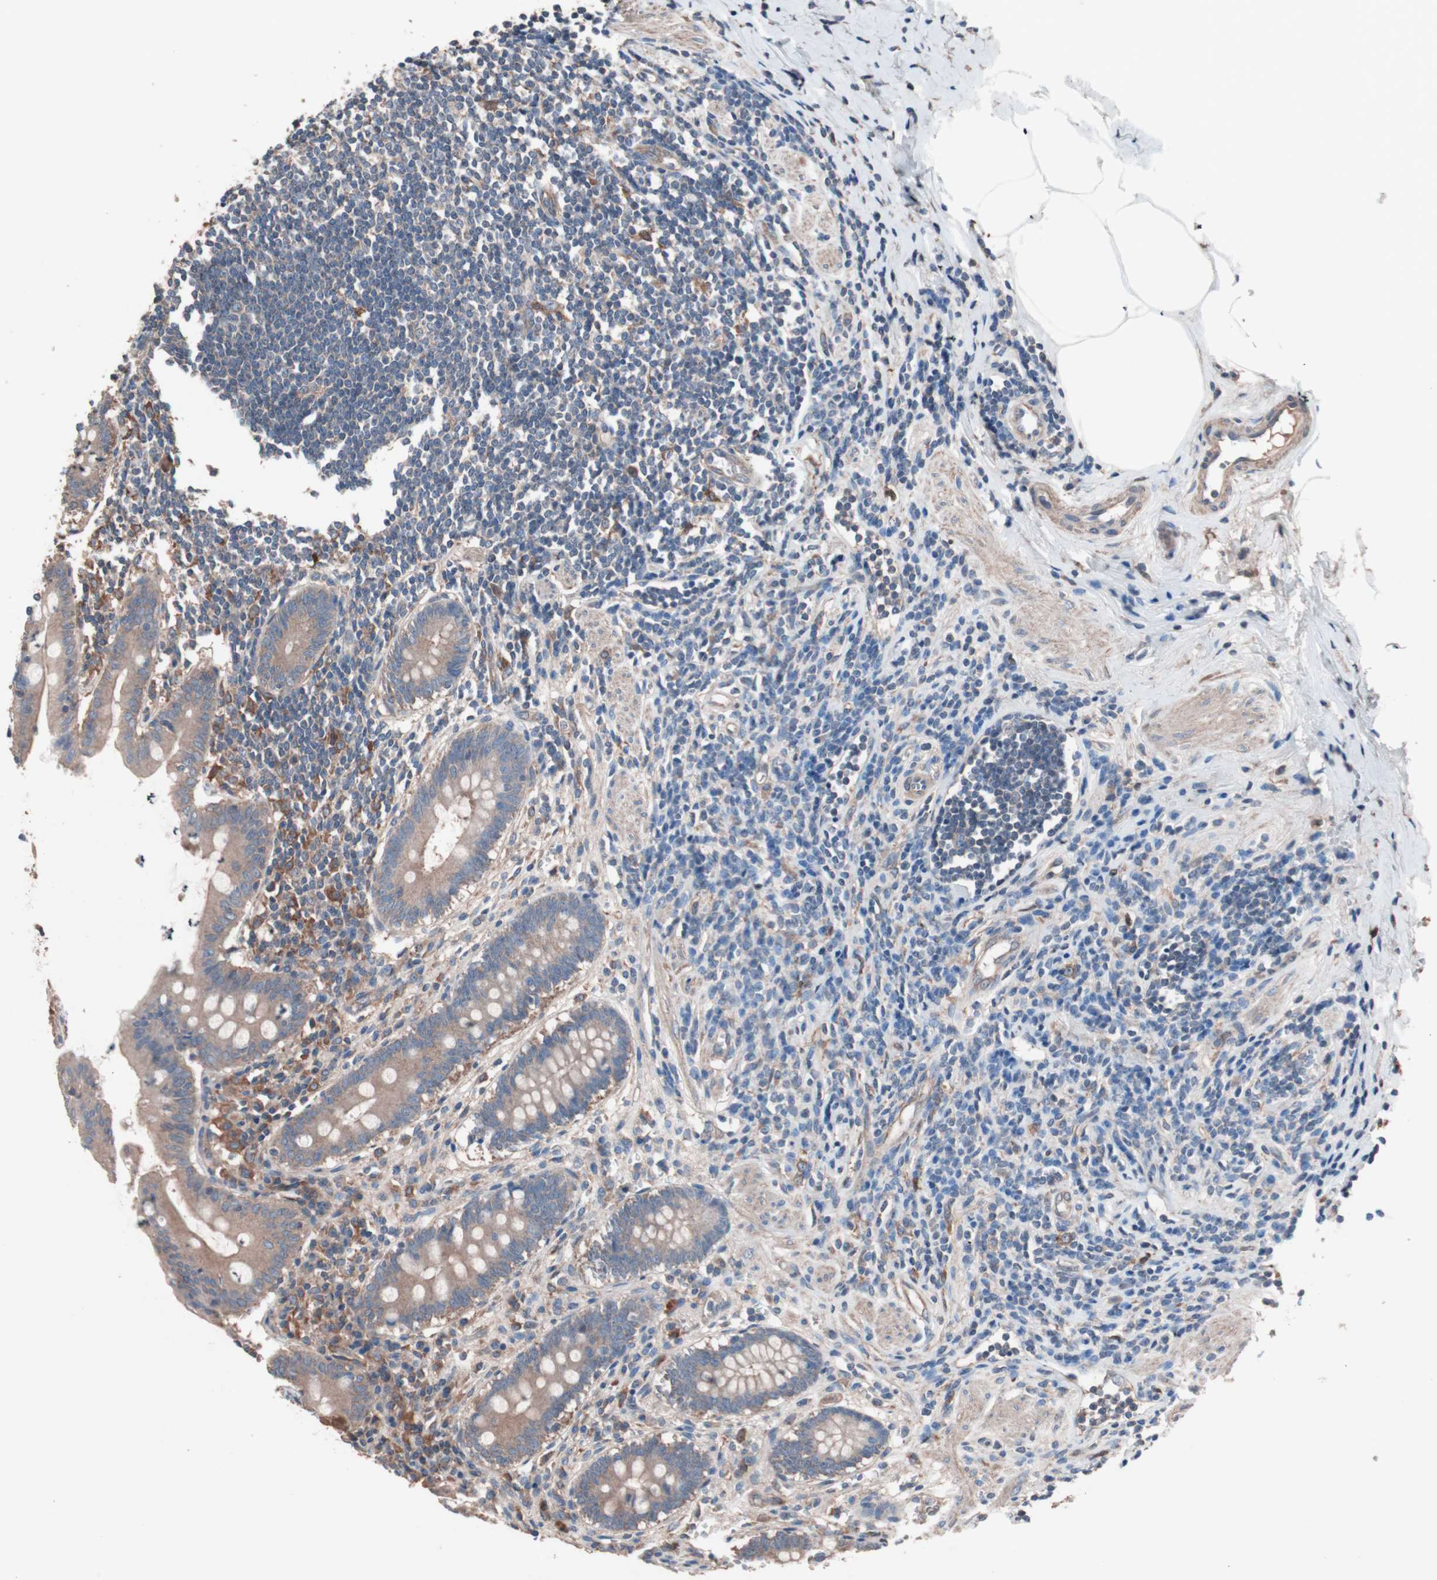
{"staining": {"intensity": "weak", "quantity": ">75%", "location": "cytoplasmic/membranous"}, "tissue": "appendix", "cell_type": "Glandular cells", "image_type": "normal", "snomed": [{"axis": "morphology", "description": "Normal tissue, NOS"}, {"axis": "topography", "description": "Appendix"}], "caption": "Protein staining of unremarkable appendix reveals weak cytoplasmic/membranous positivity in approximately >75% of glandular cells.", "gene": "ATG7", "patient": {"sex": "female", "age": 50}}